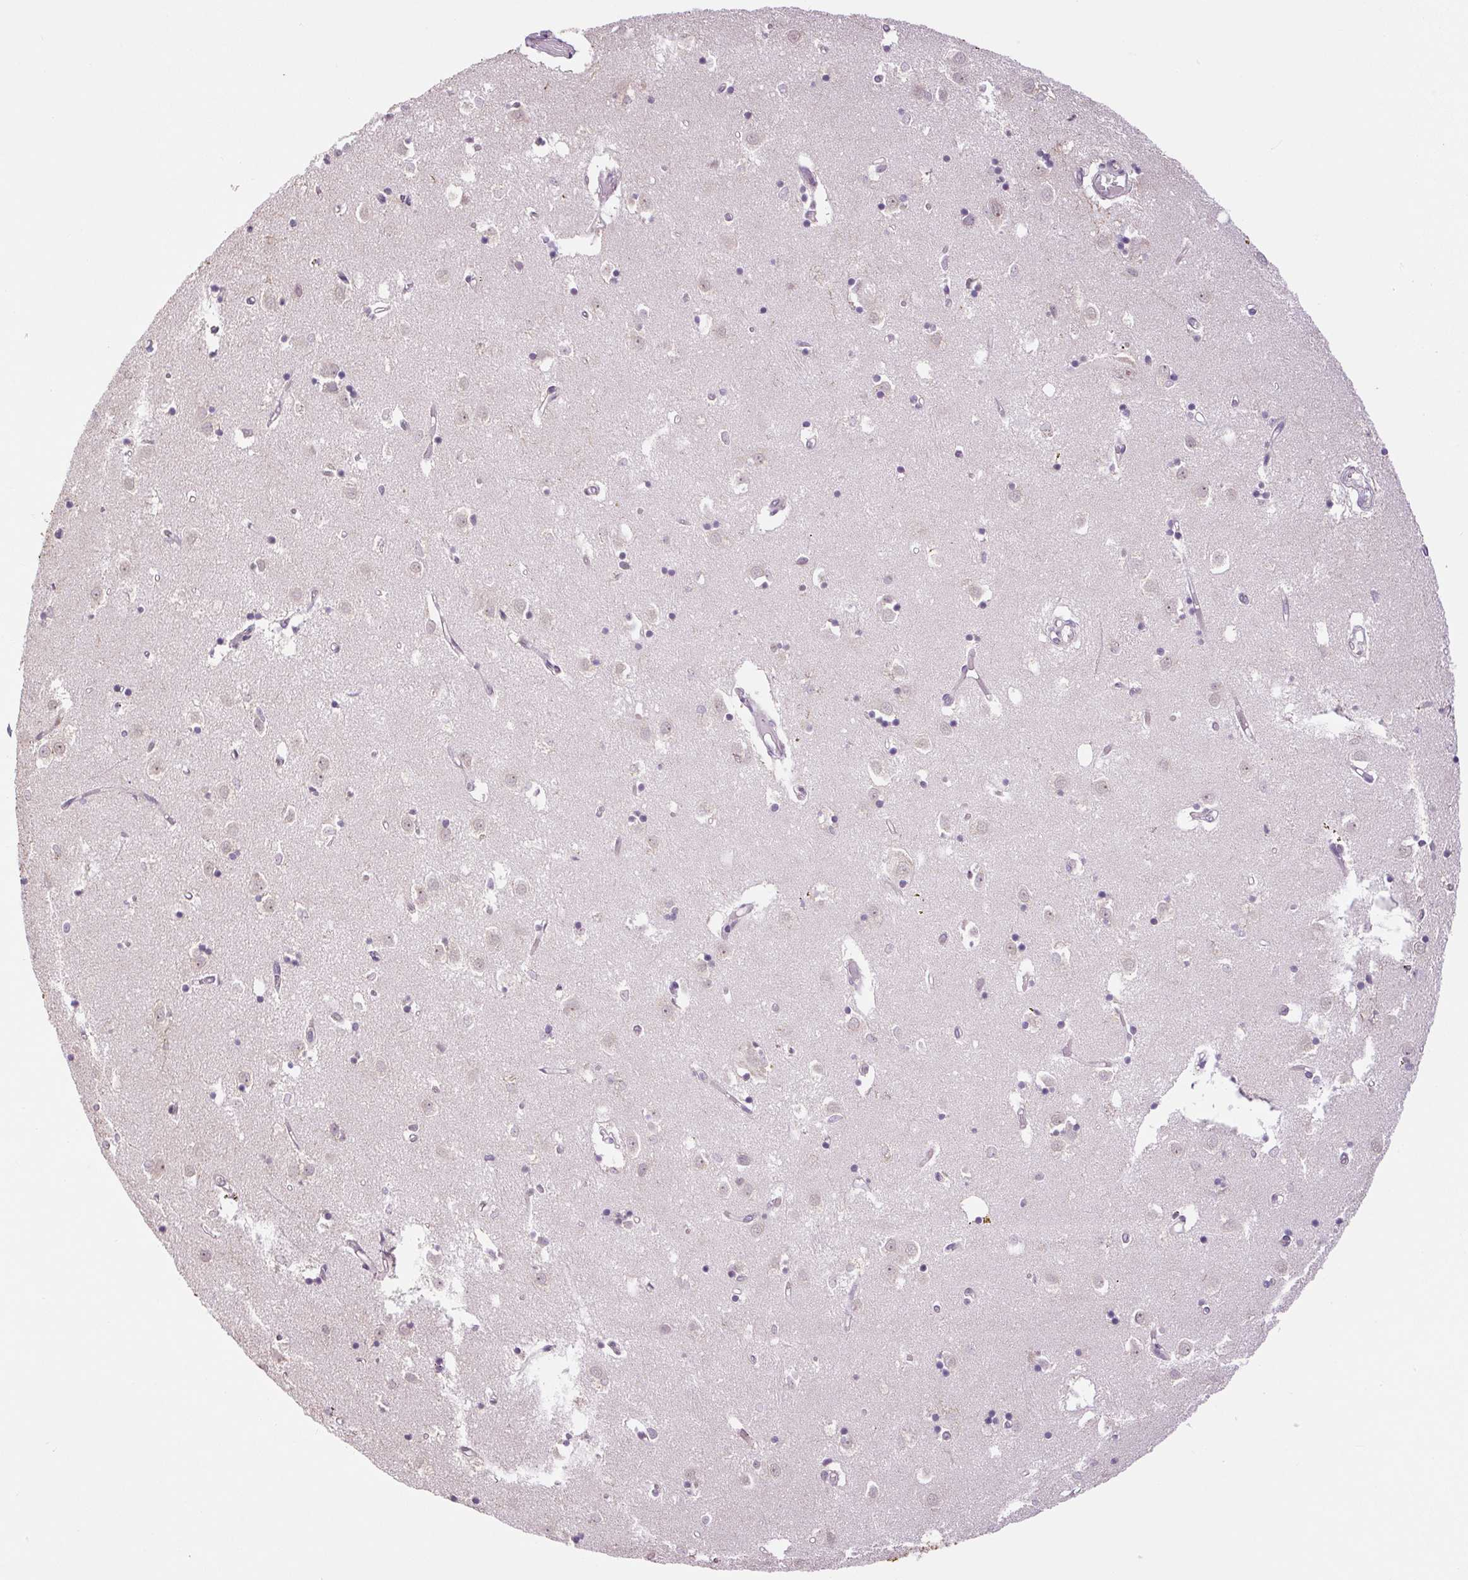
{"staining": {"intensity": "negative", "quantity": "none", "location": "none"}, "tissue": "caudate", "cell_type": "Glial cells", "image_type": "normal", "snomed": [{"axis": "morphology", "description": "Normal tissue, NOS"}, {"axis": "topography", "description": "Lateral ventricle wall"}], "caption": "Immunohistochemistry micrograph of unremarkable caudate stained for a protein (brown), which reveals no expression in glial cells.", "gene": "RACGAP1", "patient": {"sex": "male", "age": 70}}